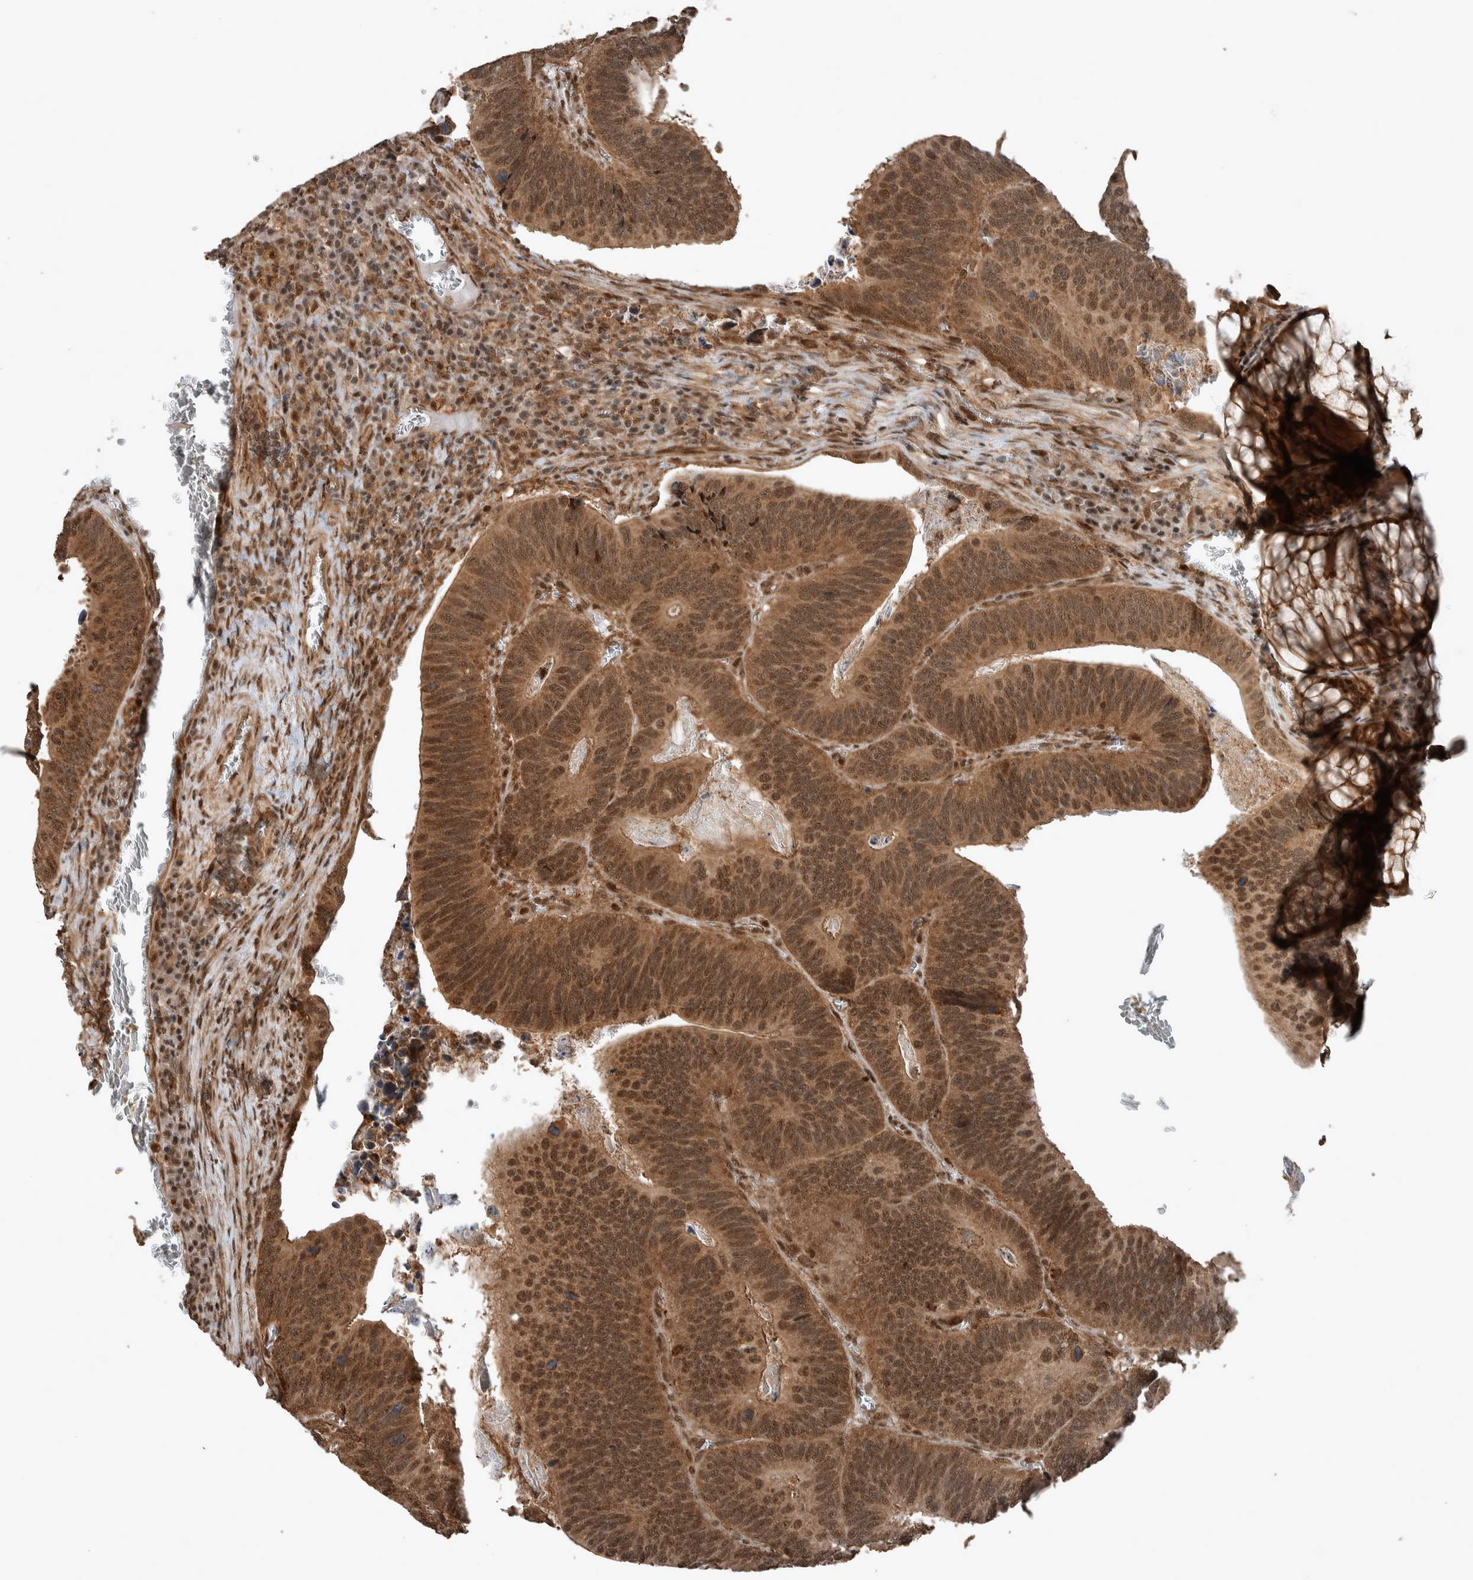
{"staining": {"intensity": "moderate", "quantity": ">75%", "location": "cytoplasmic/membranous,nuclear"}, "tissue": "colorectal cancer", "cell_type": "Tumor cells", "image_type": "cancer", "snomed": [{"axis": "morphology", "description": "Inflammation, NOS"}, {"axis": "morphology", "description": "Adenocarcinoma, NOS"}, {"axis": "topography", "description": "Colon"}], "caption": "A medium amount of moderate cytoplasmic/membranous and nuclear positivity is identified in approximately >75% of tumor cells in adenocarcinoma (colorectal) tissue.", "gene": "MYO1E", "patient": {"sex": "male", "age": 72}}